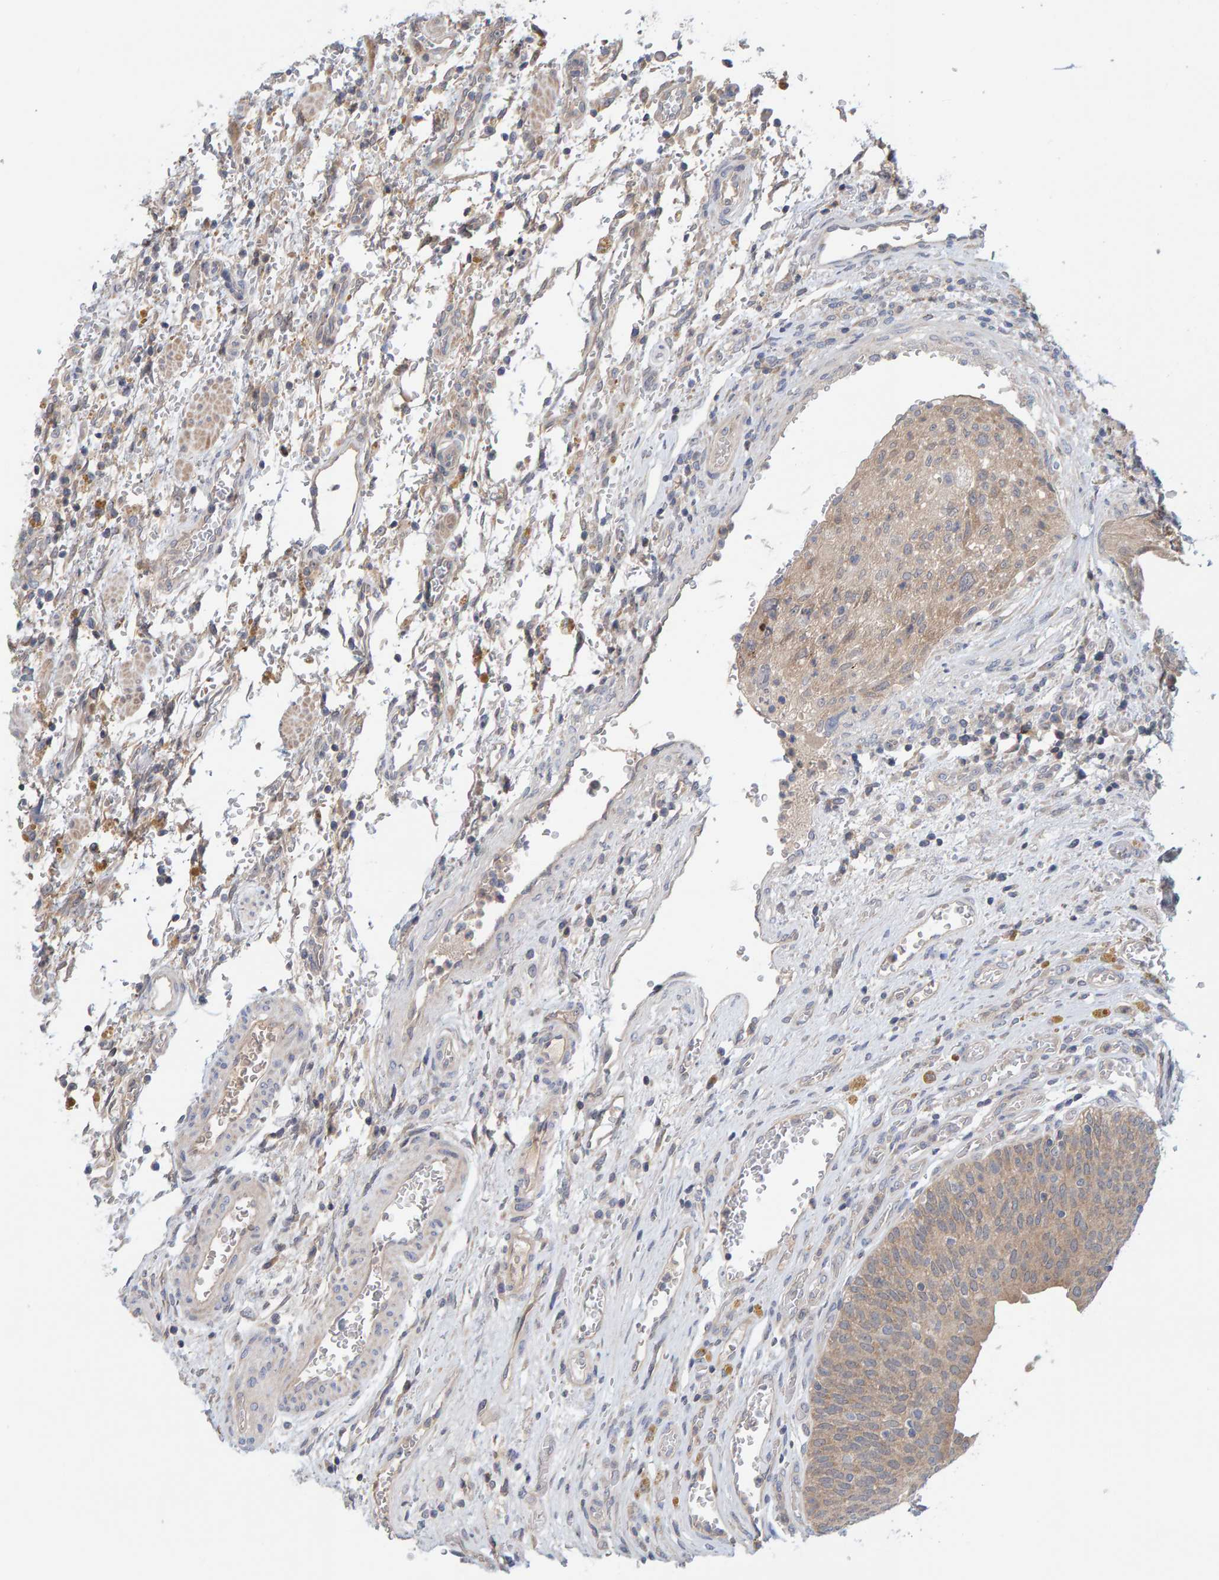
{"staining": {"intensity": "weak", "quantity": ">75%", "location": "cytoplasmic/membranous"}, "tissue": "urothelial cancer", "cell_type": "Tumor cells", "image_type": "cancer", "snomed": [{"axis": "morphology", "description": "Urothelial carcinoma, Low grade"}, {"axis": "morphology", "description": "Urothelial carcinoma, High grade"}, {"axis": "topography", "description": "Urinary bladder"}], "caption": "Tumor cells demonstrate low levels of weak cytoplasmic/membranous expression in about >75% of cells in human urothelial cancer. The staining was performed using DAB, with brown indicating positive protein expression. Nuclei are stained blue with hematoxylin.", "gene": "TATDN1", "patient": {"sex": "male", "age": 35}}